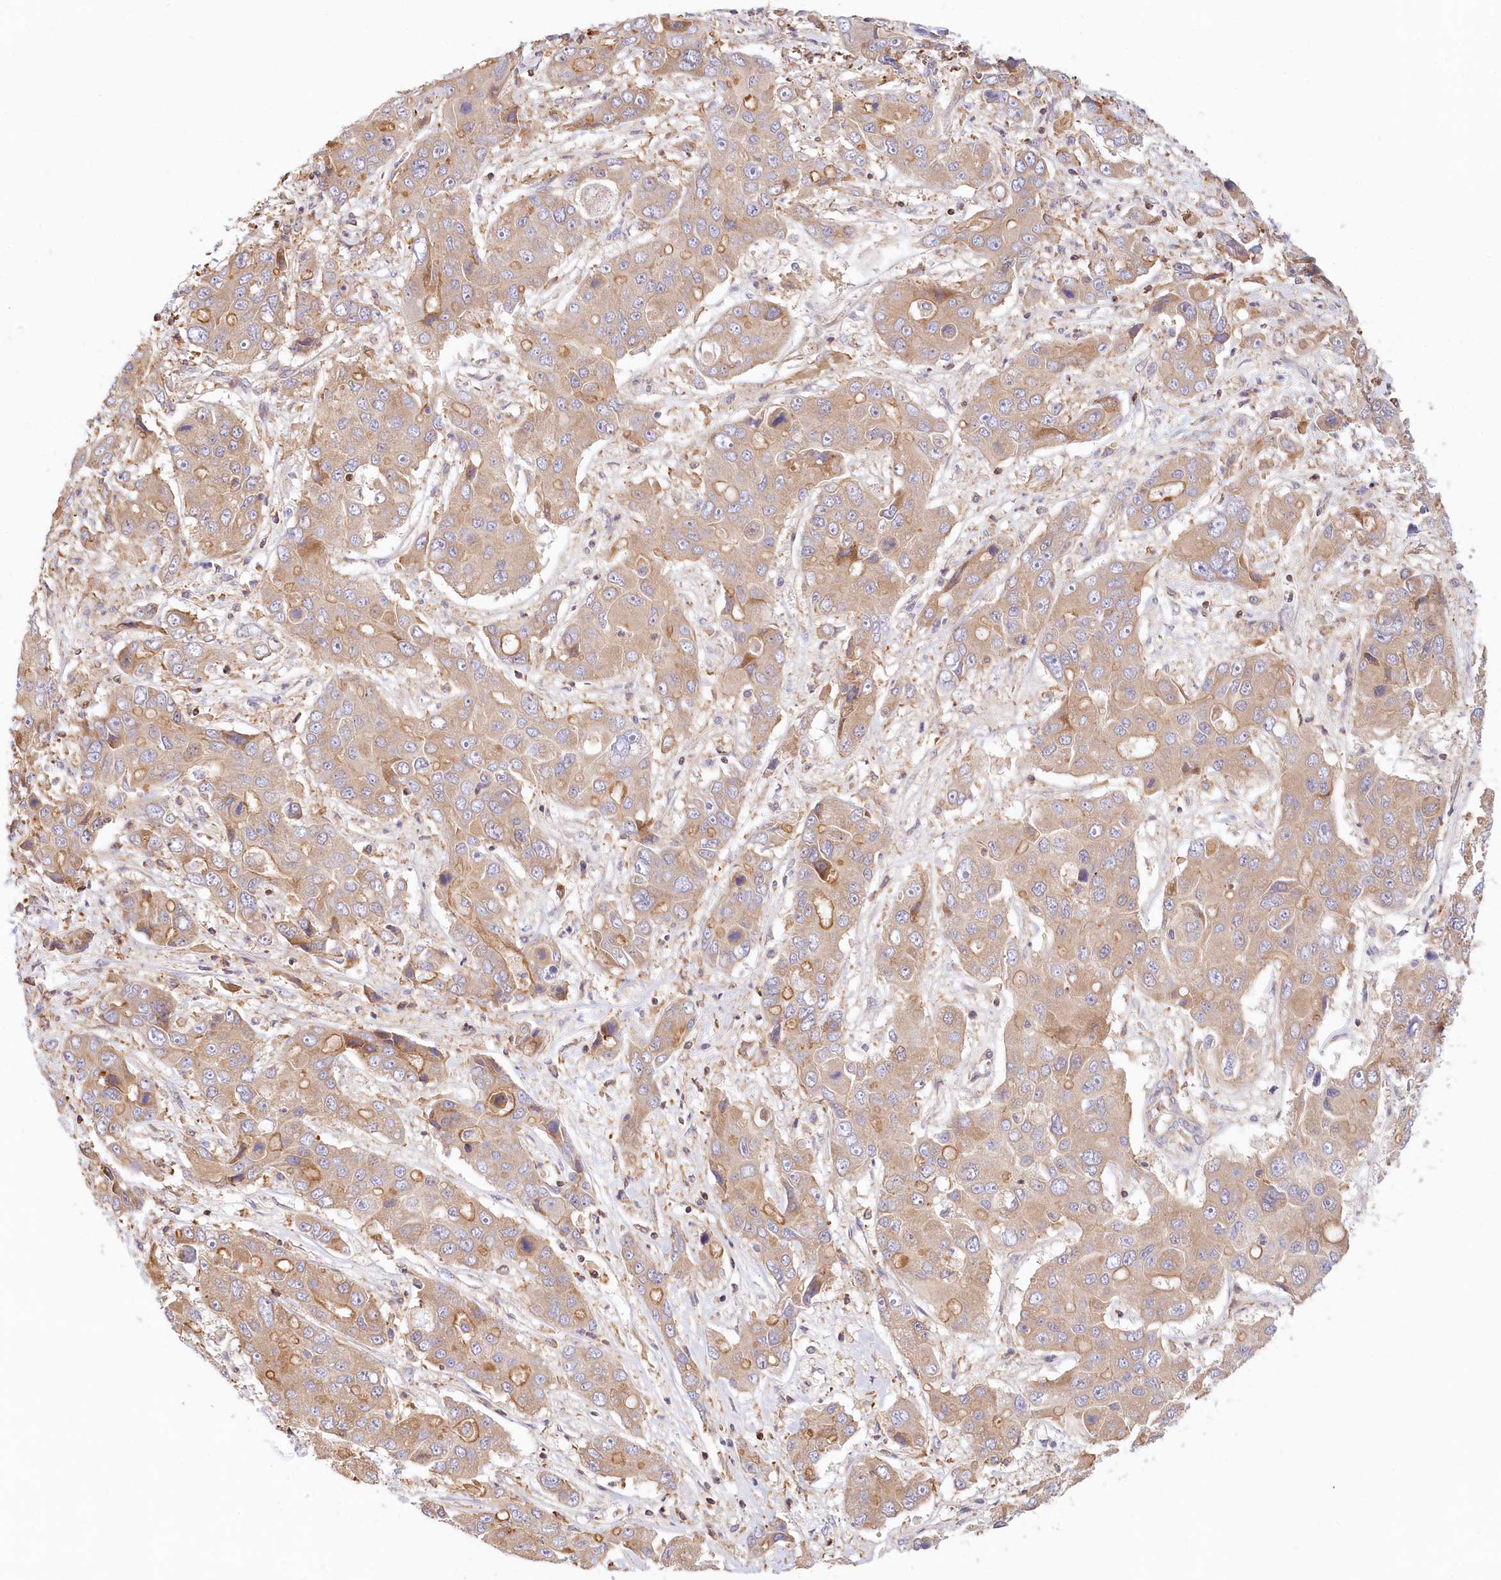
{"staining": {"intensity": "moderate", "quantity": "<25%", "location": "cytoplasmic/membranous"}, "tissue": "liver cancer", "cell_type": "Tumor cells", "image_type": "cancer", "snomed": [{"axis": "morphology", "description": "Cholangiocarcinoma"}, {"axis": "topography", "description": "Liver"}], "caption": "Cholangiocarcinoma (liver) tissue demonstrates moderate cytoplasmic/membranous staining in approximately <25% of tumor cells", "gene": "UMPS", "patient": {"sex": "male", "age": 67}}